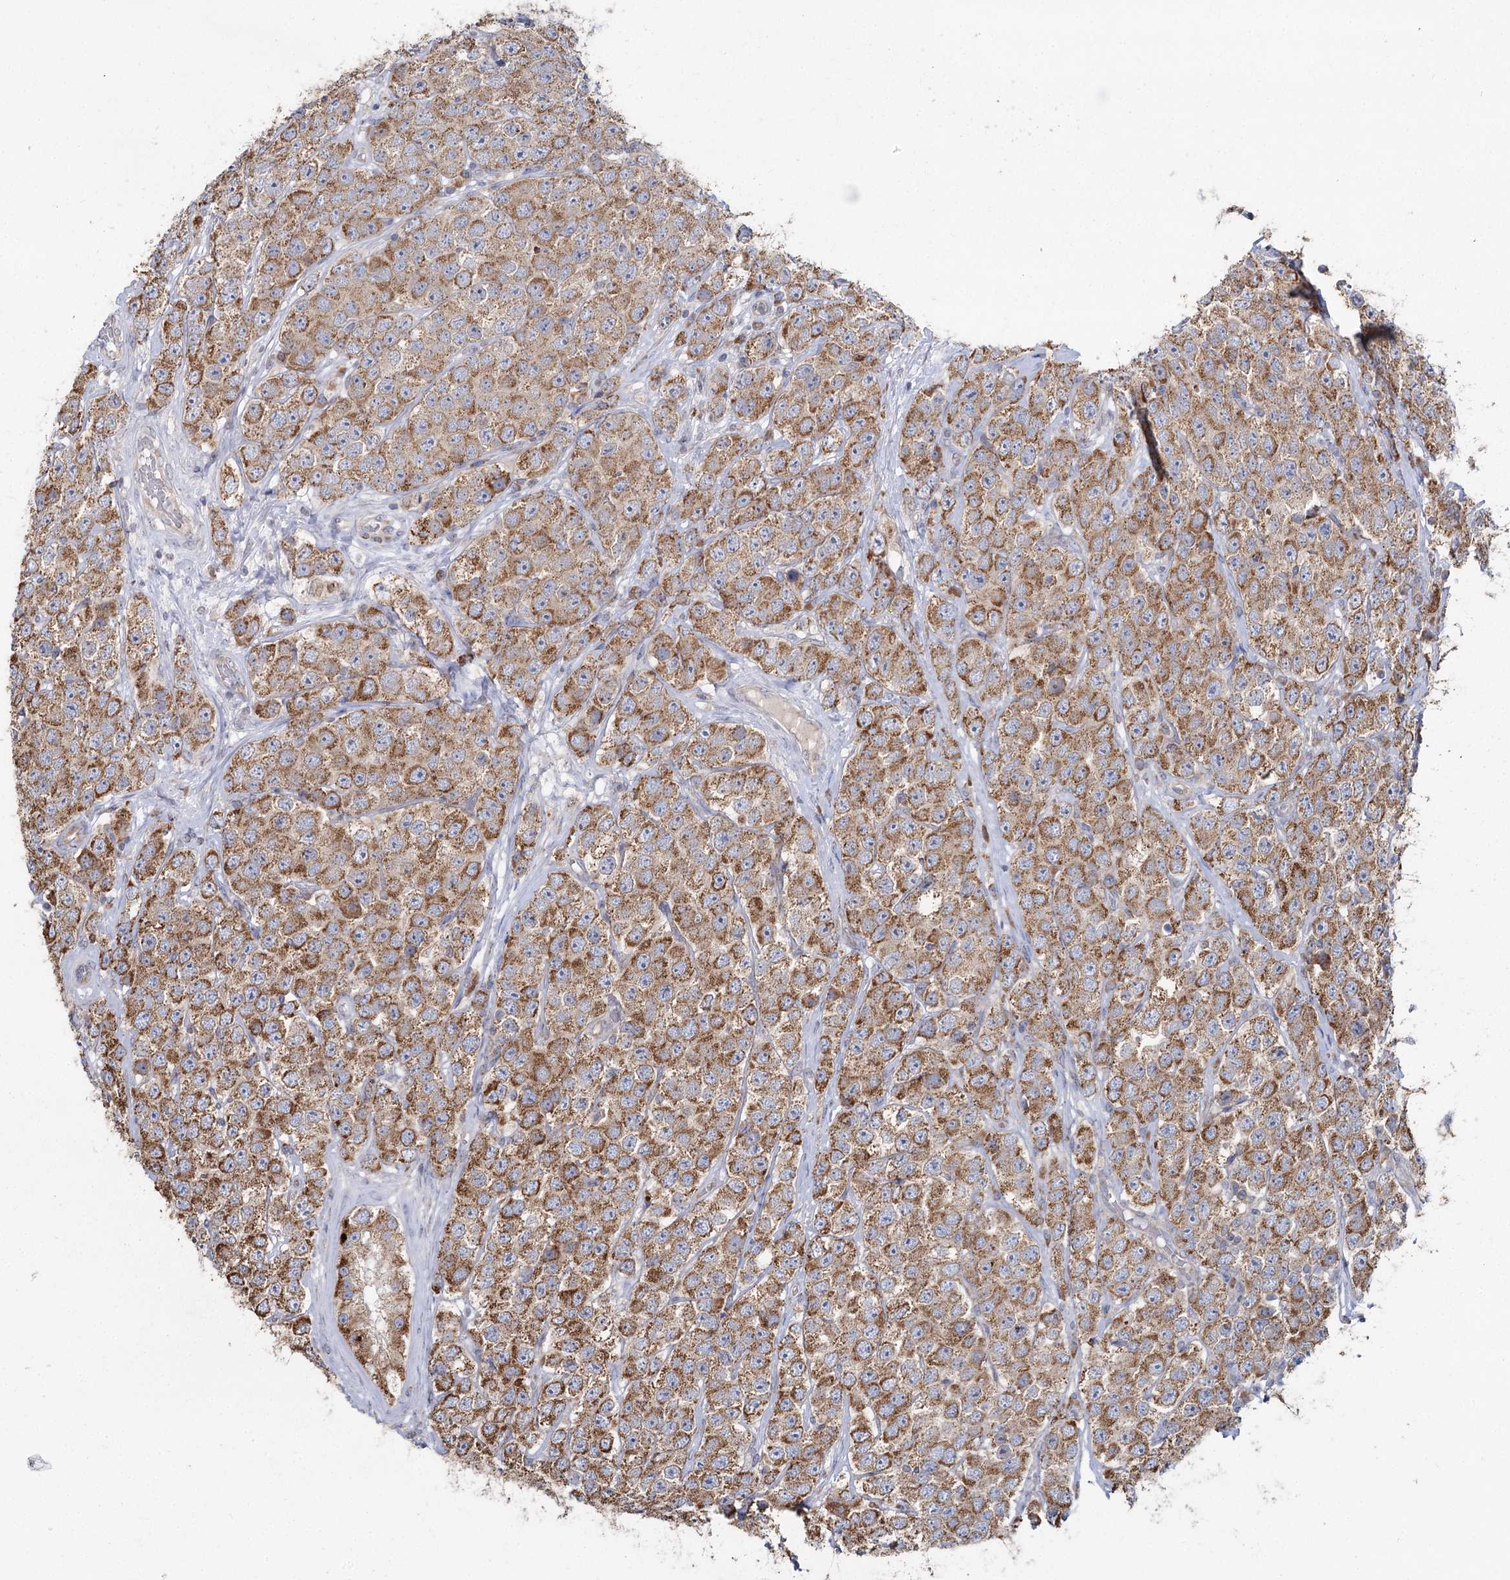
{"staining": {"intensity": "moderate", "quantity": ">75%", "location": "cytoplasmic/membranous"}, "tissue": "testis cancer", "cell_type": "Tumor cells", "image_type": "cancer", "snomed": [{"axis": "morphology", "description": "Seminoma, NOS"}, {"axis": "topography", "description": "Testis"}], "caption": "Moderate cytoplasmic/membranous positivity is identified in approximately >75% of tumor cells in testis cancer (seminoma). The staining was performed using DAB (3,3'-diaminobenzidine) to visualize the protein expression in brown, while the nuclei were stained in blue with hematoxylin (Magnification: 20x).", "gene": "ACOX2", "patient": {"sex": "male", "age": 28}}